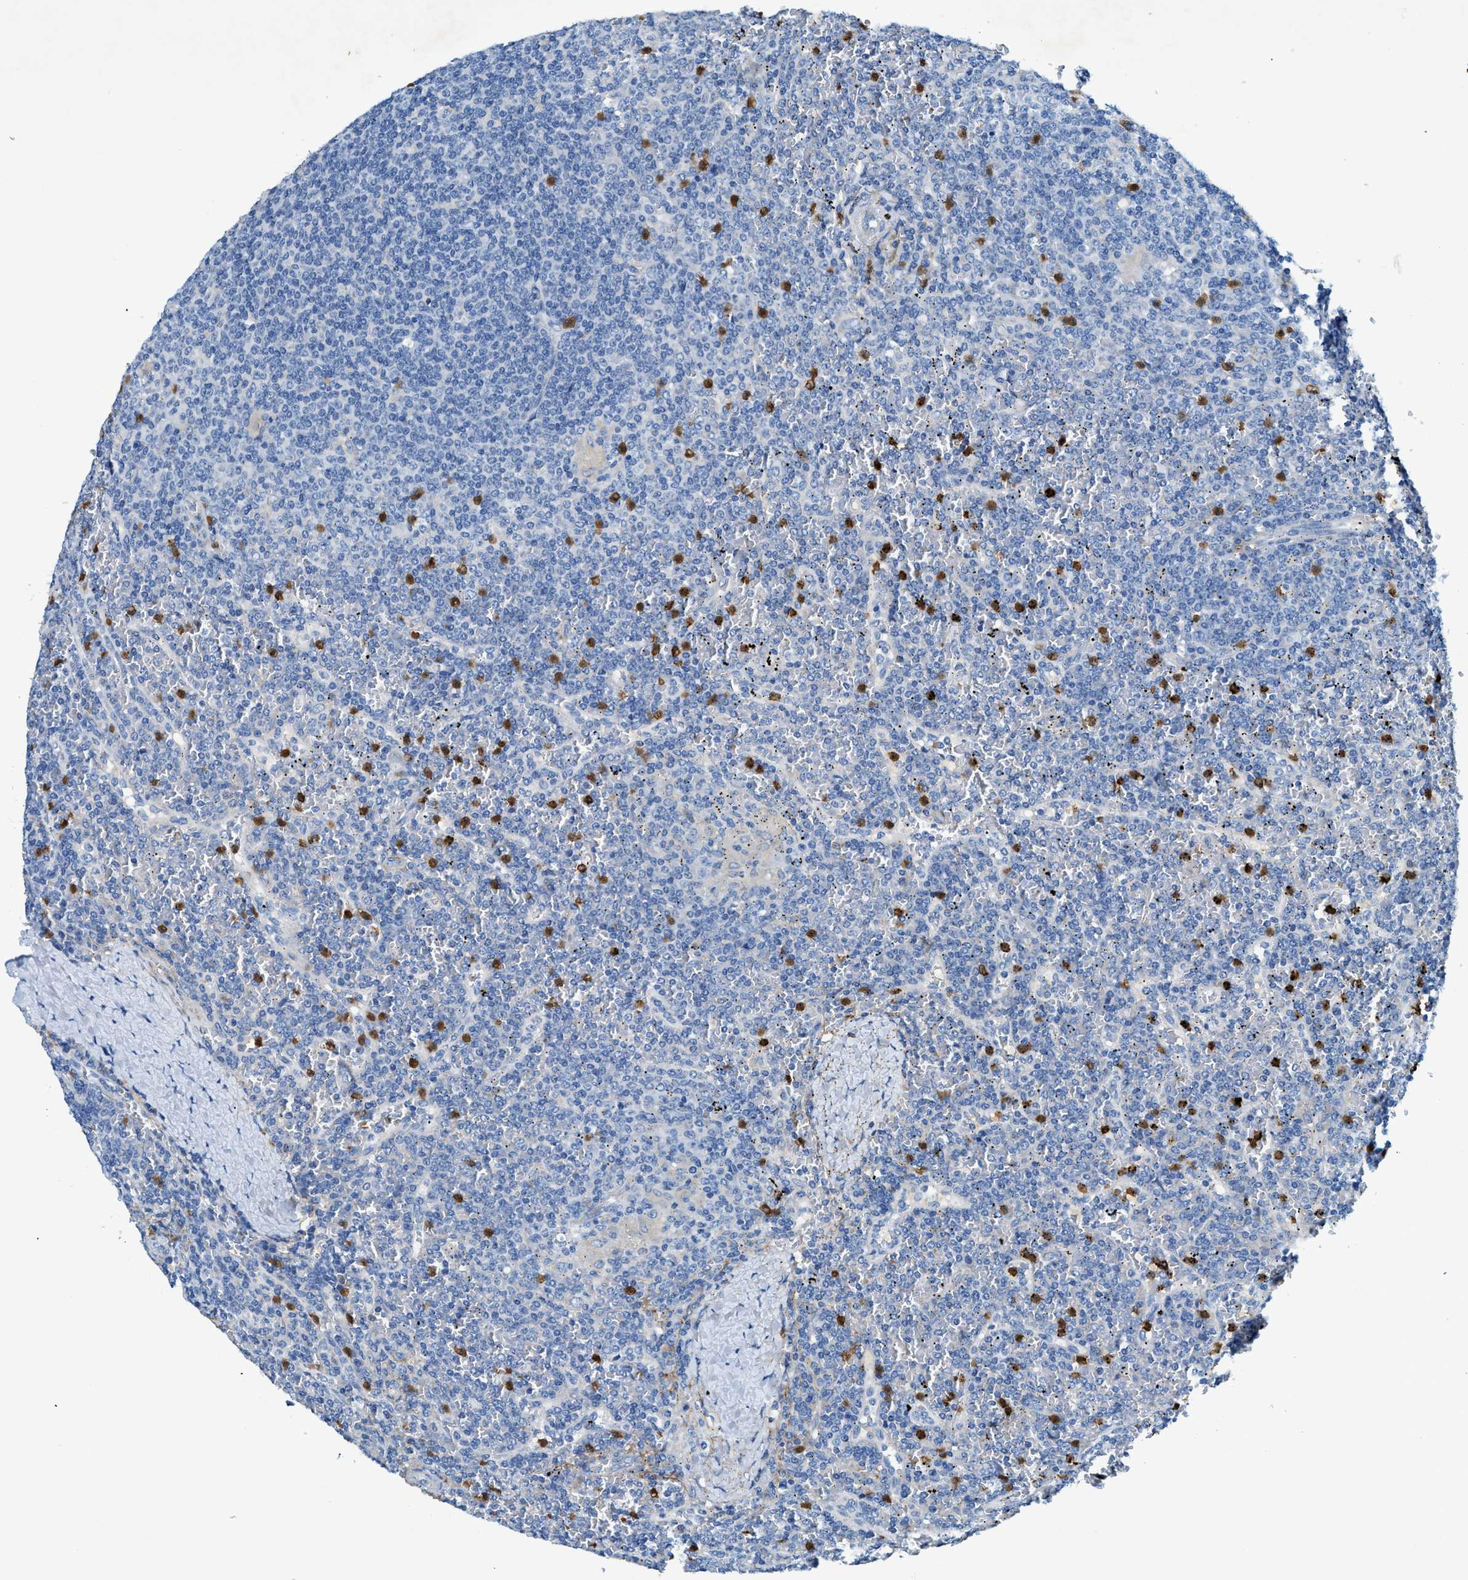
{"staining": {"intensity": "negative", "quantity": "none", "location": "none"}, "tissue": "lymphoma", "cell_type": "Tumor cells", "image_type": "cancer", "snomed": [{"axis": "morphology", "description": "Malignant lymphoma, non-Hodgkin's type, Low grade"}, {"axis": "topography", "description": "Spleen"}], "caption": "An image of malignant lymphoma, non-Hodgkin's type (low-grade) stained for a protein reveals no brown staining in tumor cells. (DAB (3,3'-diaminobenzidine) immunohistochemistry, high magnification).", "gene": "ZDHHC13", "patient": {"sex": "female", "age": 19}}